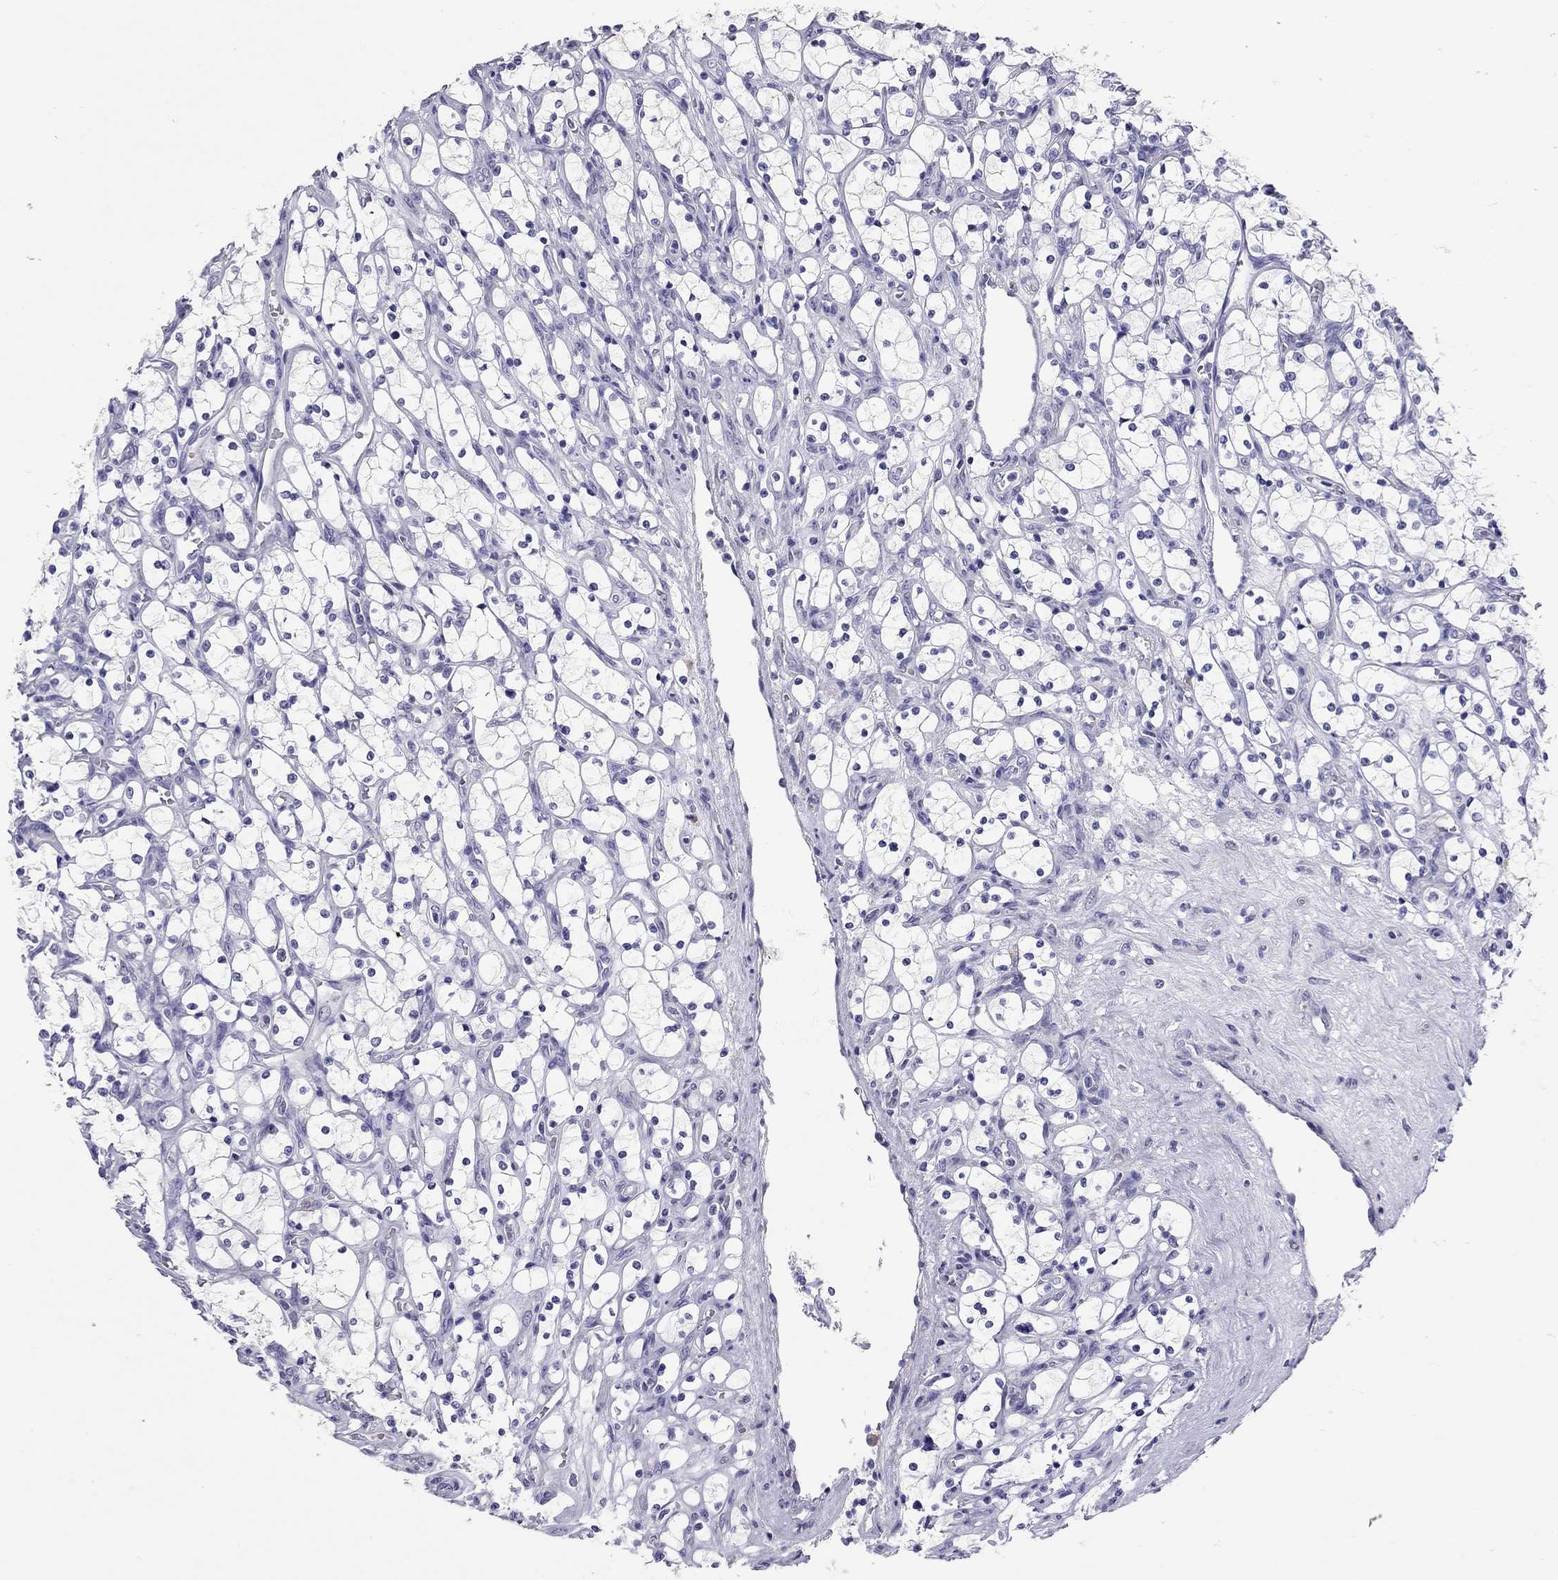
{"staining": {"intensity": "negative", "quantity": "none", "location": "none"}, "tissue": "renal cancer", "cell_type": "Tumor cells", "image_type": "cancer", "snomed": [{"axis": "morphology", "description": "Adenocarcinoma, NOS"}, {"axis": "topography", "description": "Kidney"}], "caption": "Immunohistochemistry histopathology image of neoplastic tissue: human adenocarcinoma (renal) stained with DAB (3,3'-diaminobenzidine) reveals no significant protein expression in tumor cells.", "gene": "CALHM1", "patient": {"sex": "female", "age": 69}}